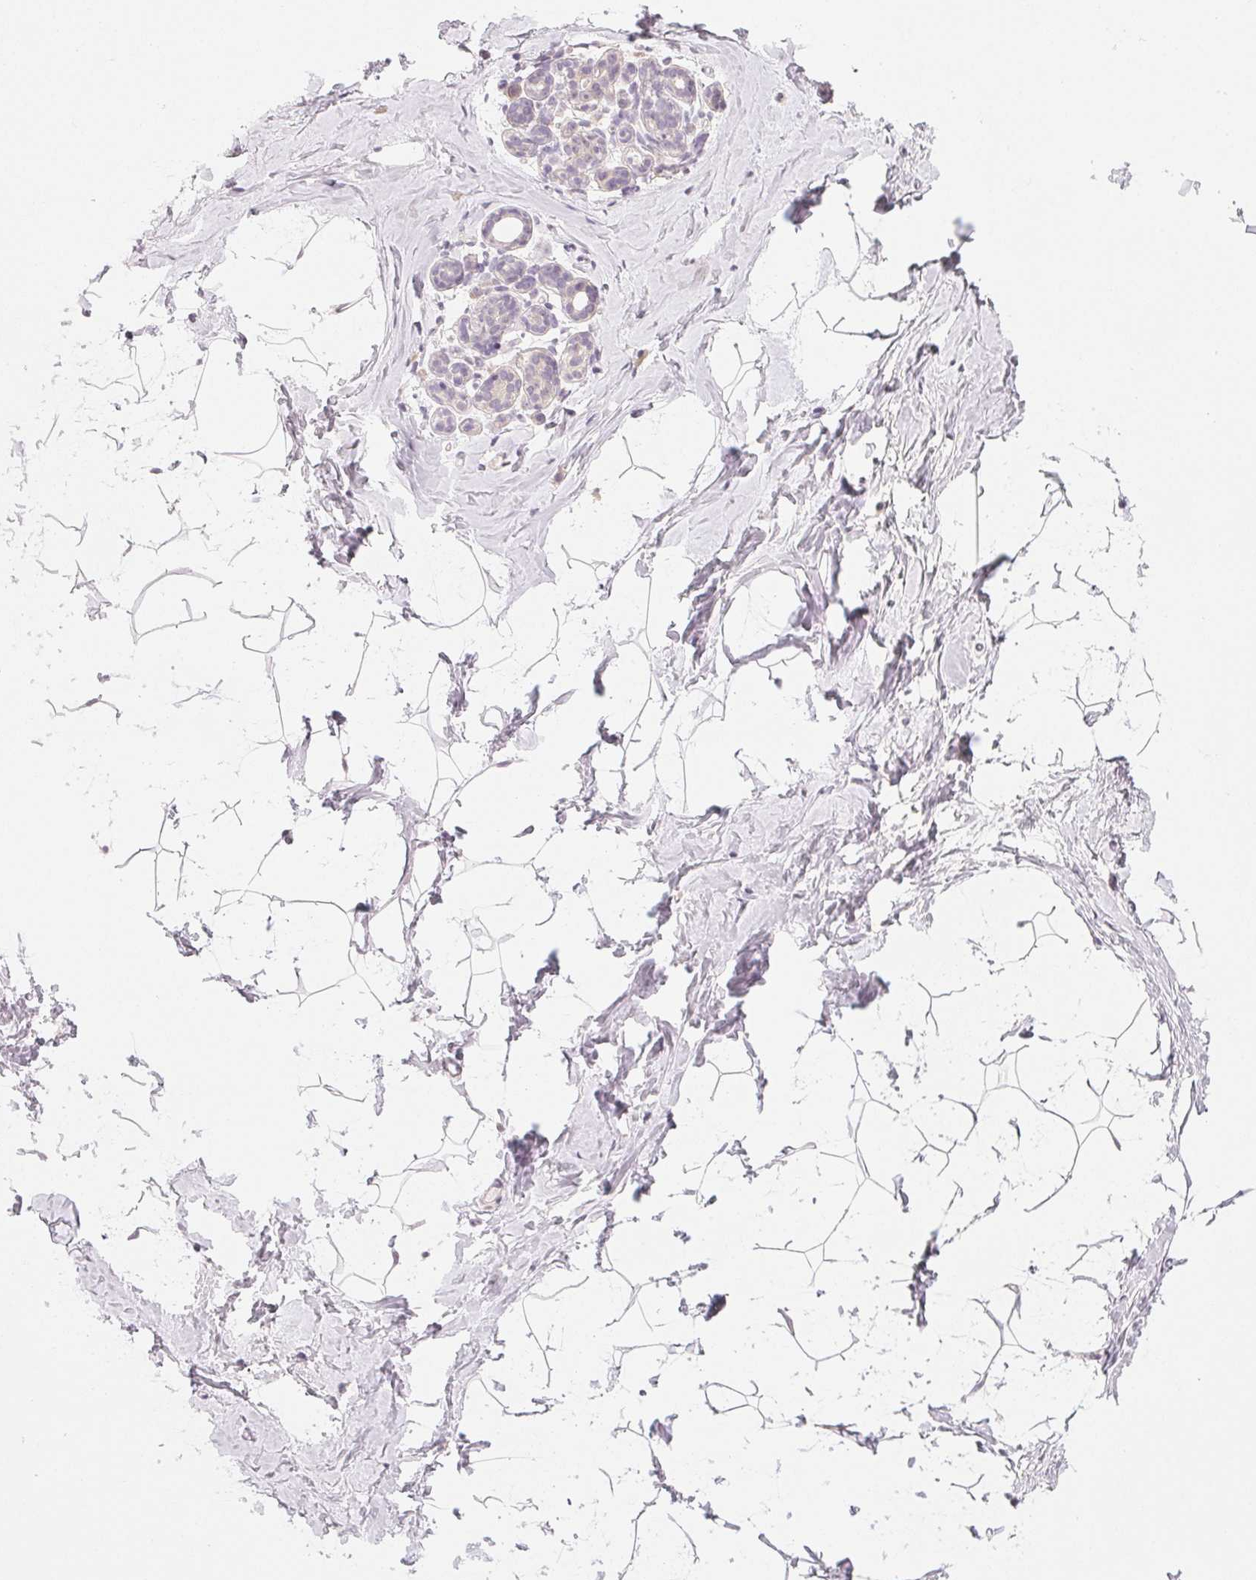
{"staining": {"intensity": "negative", "quantity": "none", "location": "none"}, "tissue": "breast", "cell_type": "Adipocytes", "image_type": "normal", "snomed": [{"axis": "morphology", "description": "Normal tissue, NOS"}, {"axis": "topography", "description": "Breast"}], "caption": "The histopathology image displays no significant expression in adipocytes of breast.", "gene": "MYBL1", "patient": {"sex": "female", "age": 32}}